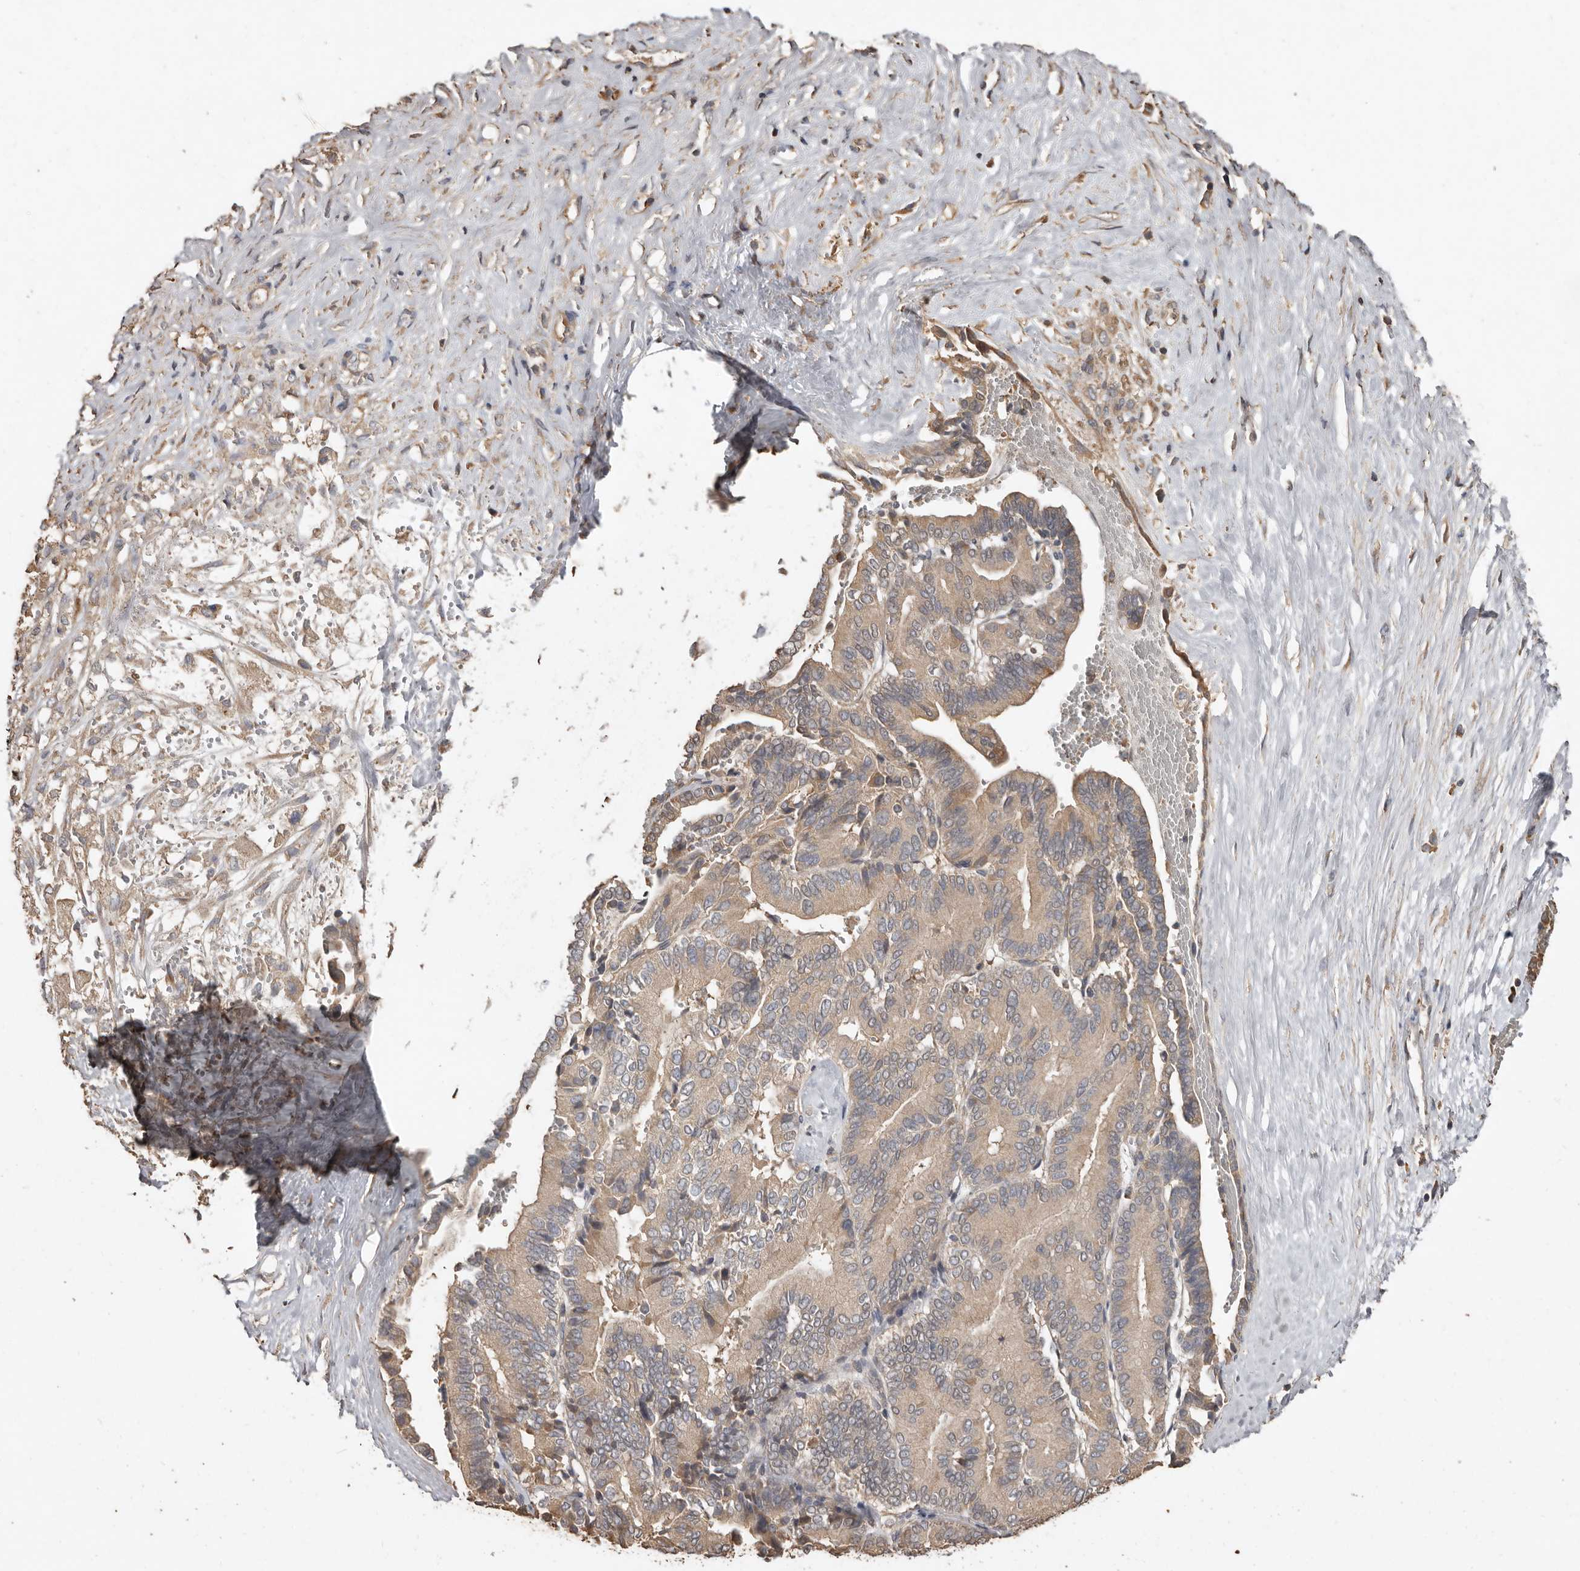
{"staining": {"intensity": "weak", "quantity": ">75%", "location": "cytoplasmic/membranous"}, "tissue": "liver cancer", "cell_type": "Tumor cells", "image_type": "cancer", "snomed": [{"axis": "morphology", "description": "Cholangiocarcinoma"}, {"axis": "topography", "description": "Liver"}], "caption": "Protein staining reveals weak cytoplasmic/membranous positivity in approximately >75% of tumor cells in cholangiocarcinoma (liver).", "gene": "FLCN", "patient": {"sex": "female", "age": 75}}